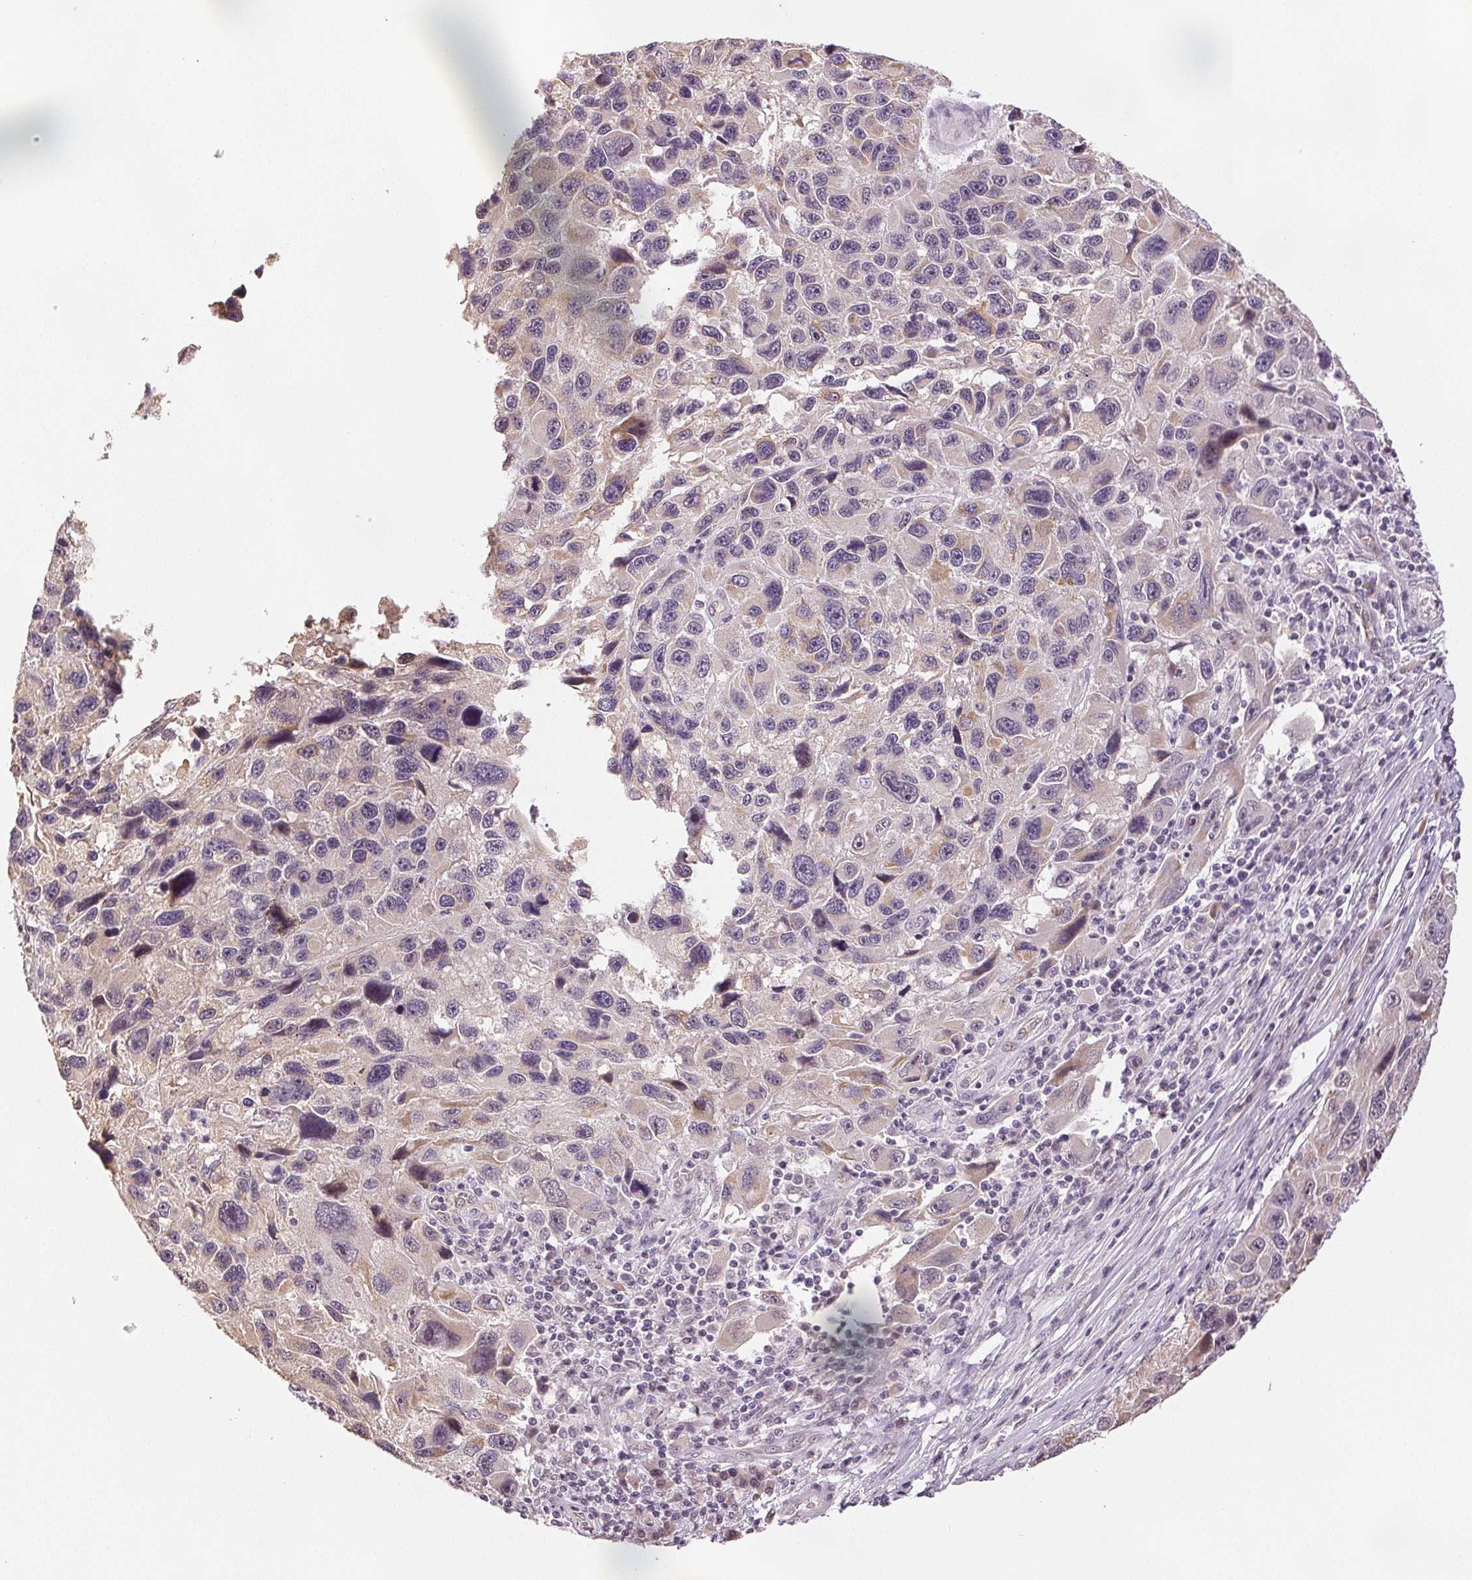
{"staining": {"intensity": "negative", "quantity": "none", "location": "none"}, "tissue": "melanoma", "cell_type": "Tumor cells", "image_type": "cancer", "snomed": [{"axis": "morphology", "description": "Malignant melanoma, NOS"}, {"axis": "topography", "description": "Skin"}], "caption": "A high-resolution micrograph shows immunohistochemistry staining of malignant melanoma, which demonstrates no significant staining in tumor cells.", "gene": "PLCB1", "patient": {"sex": "male", "age": 53}}